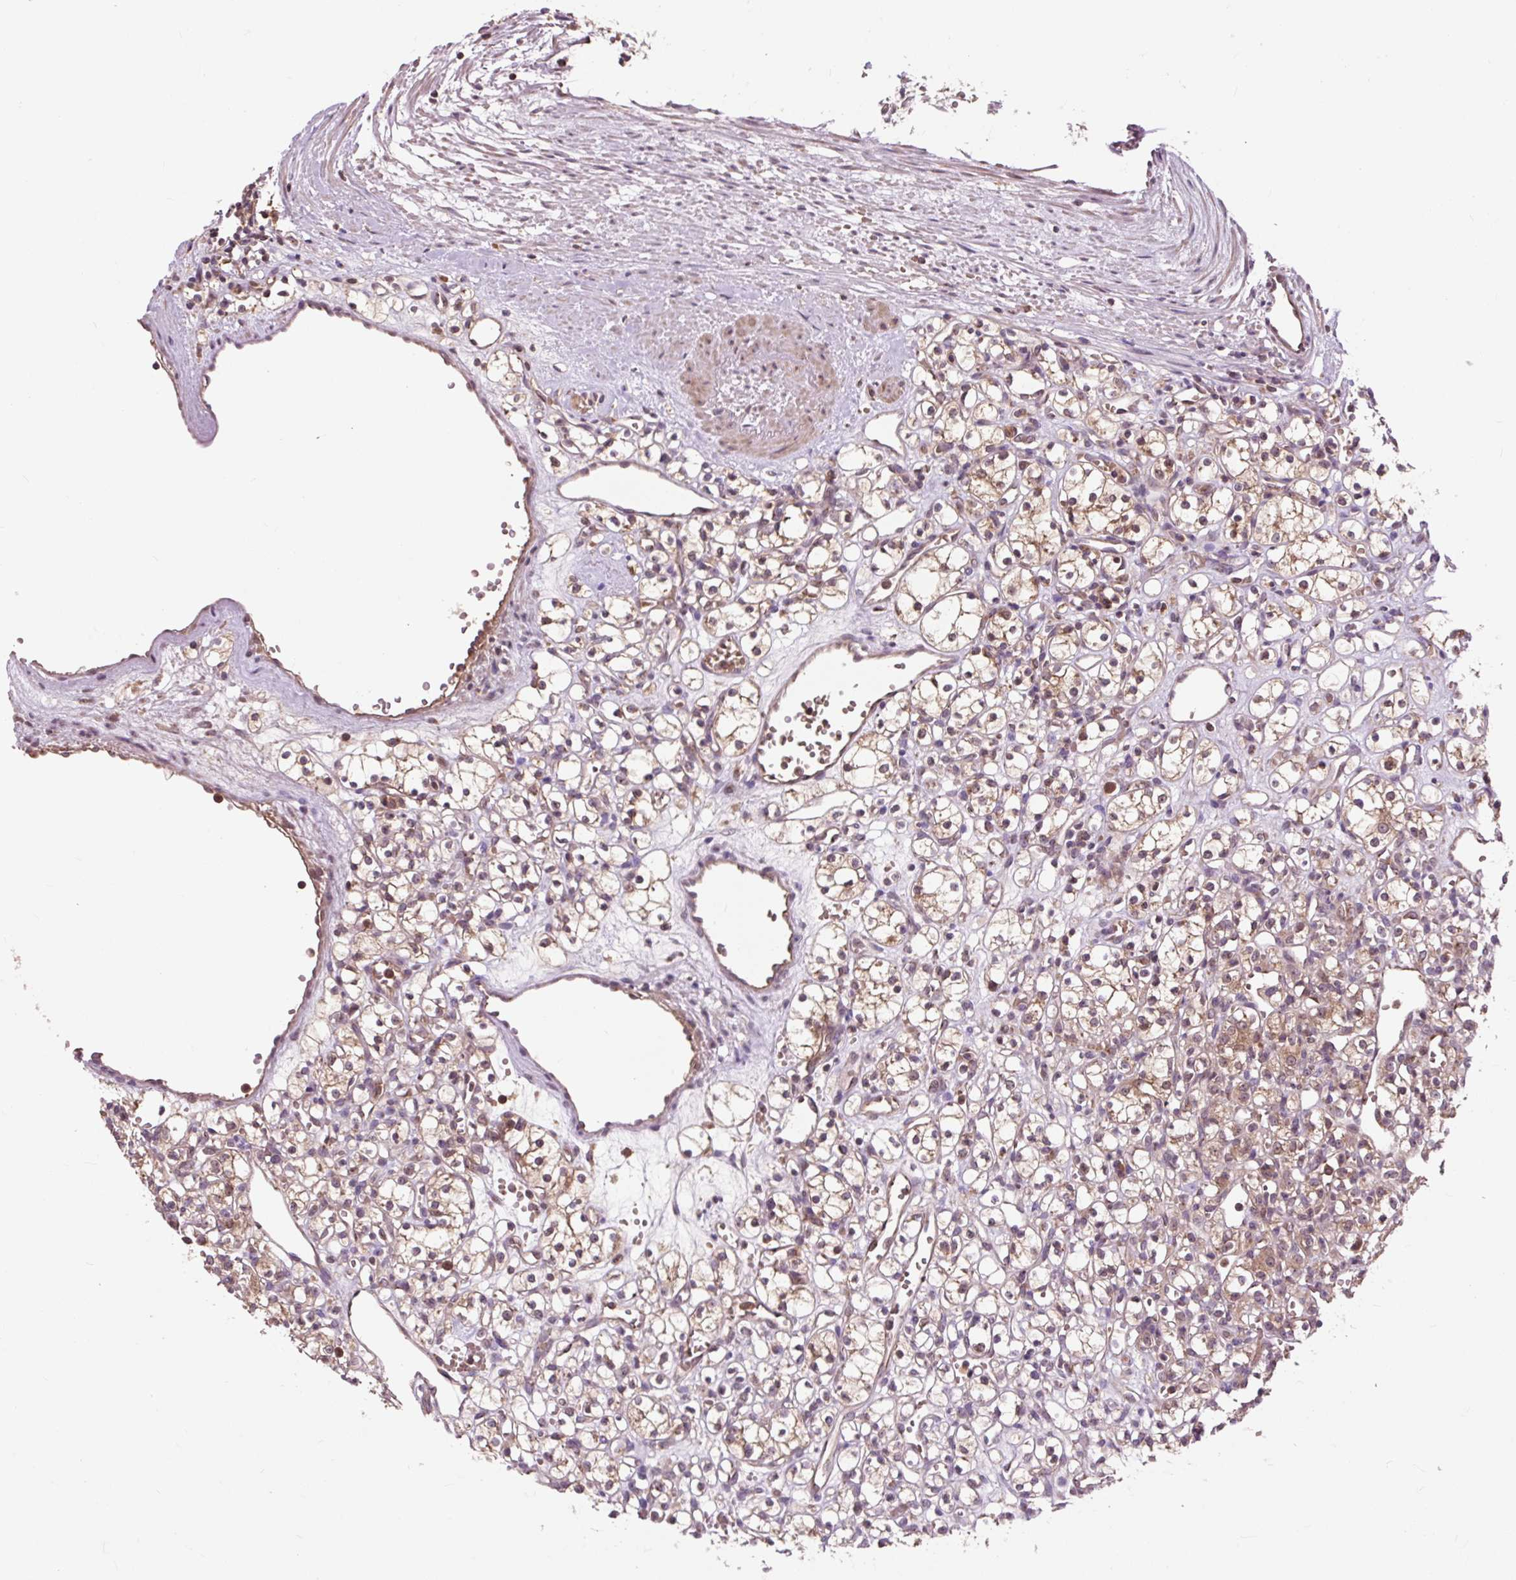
{"staining": {"intensity": "weak", "quantity": "25%-75%", "location": "cytoplasmic/membranous"}, "tissue": "renal cancer", "cell_type": "Tumor cells", "image_type": "cancer", "snomed": [{"axis": "morphology", "description": "Adenocarcinoma, NOS"}, {"axis": "topography", "description": "Kidney"}], "caption": "Protein staining demonstrates weak cytoplasmic/membranous staining in approximately 25%-75% of tumor cells in renal cancer.", "gene": "MMS19", "patient": {"sex": "female", "age": 59}}